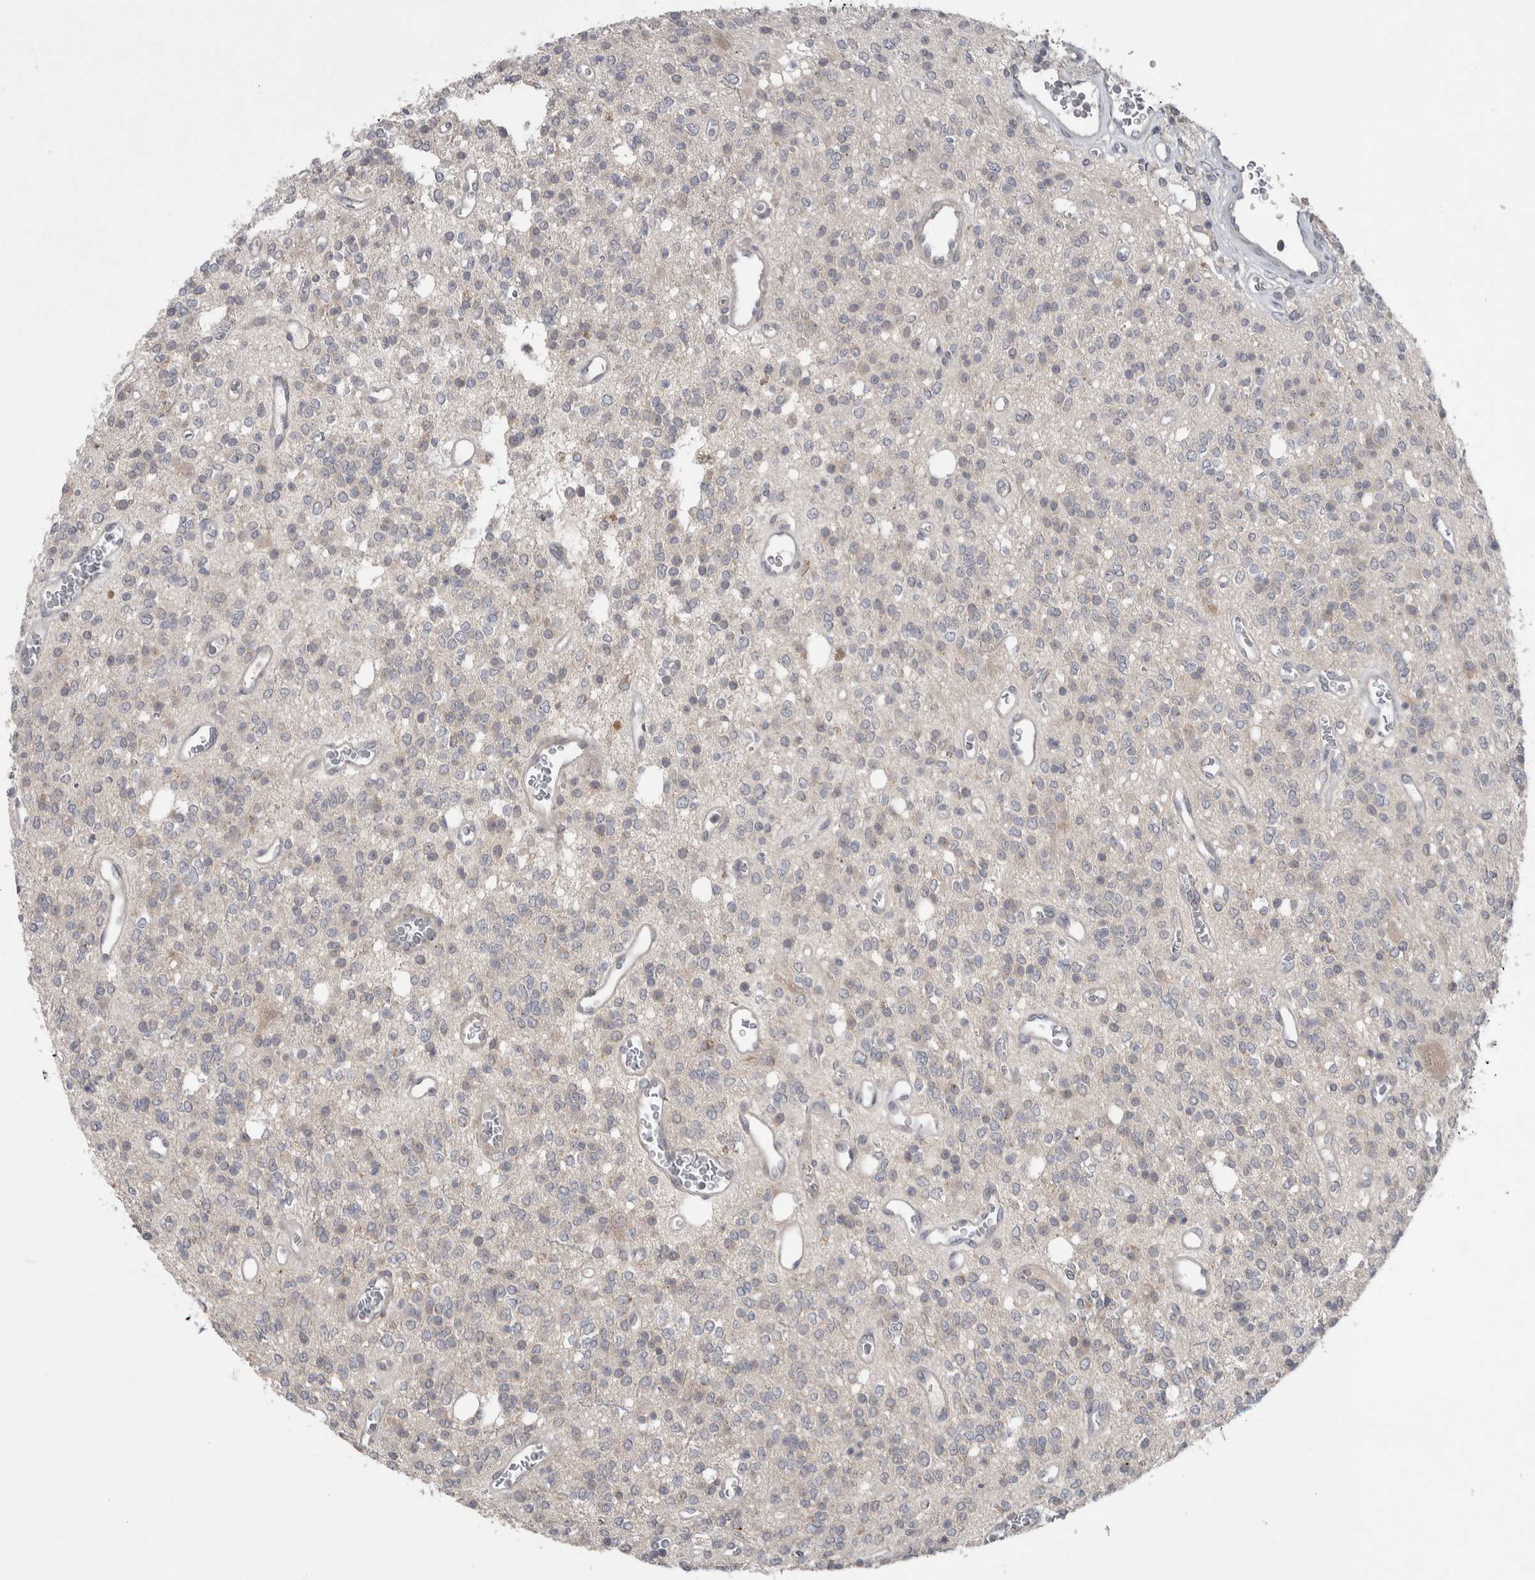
{"staining": {"intensity": "negative", "quantity": "none", "location": "none"}, "tissue": "glioma", "cell_type": "Tumor cells", "image_type": "cancer", "snomed": [{"axis": "morphology", "description": "Glioma, malignant, High grade"}, {"axis": "topography", "description": "Brain"}], "caption": "DAB immunohistochemical staining of human malignant glioma (high-grade) displays no significant expression in tumor cells. Brightfield microscopy of IHC stained with DAB (3,3'-diaminobenzidine) (brown) and hematoxylin (blue), captured at high magnification.", "gene": "CUL2", "patient": {"sex": "male", "age": 34}}